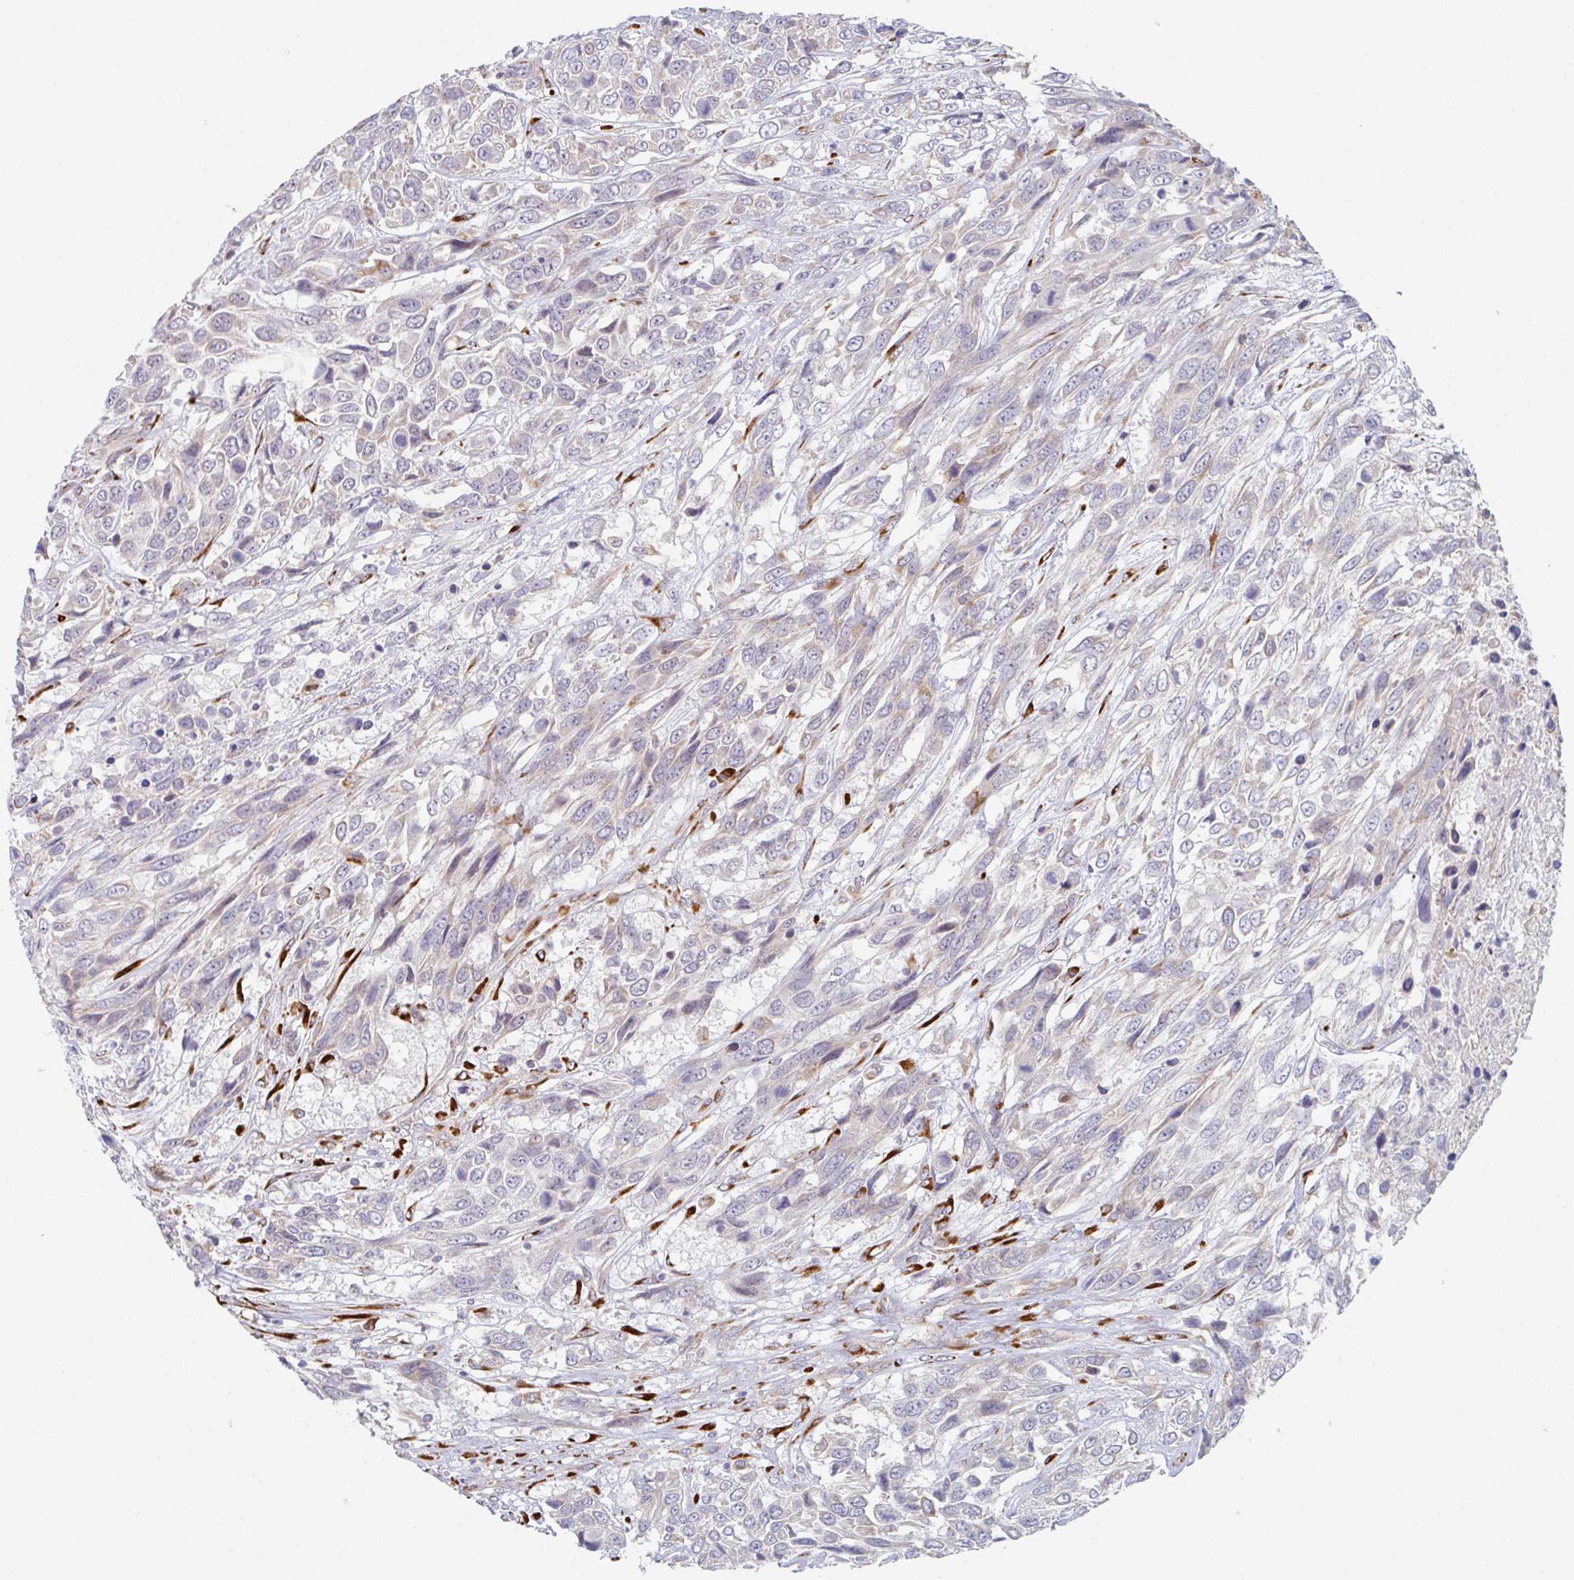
{"staining": {"intensity": "negative", "quantity": "none", "location": "none"}, "tissue": "urothelial cancer", "cell_type": "Tumor cells", "image_type": "cancer", "snomed": [{"axis": "morphology", "description": "Urothelial carcinoma, High grade"}, {"axis": "topography", "description": "Urinary bladder"}], "caption": "This is a histopathology image of immunohistochemistry (IHC) staining of urothelial carcinoma (high-grade), which shows no staining in tumor cells. (Brightfield microscopy of DAB (3,3'-diaminobenzidine) IHC at high magnification).", "gene": "TRAPPC10", "patient": {"sex": "female", "age": 70}}